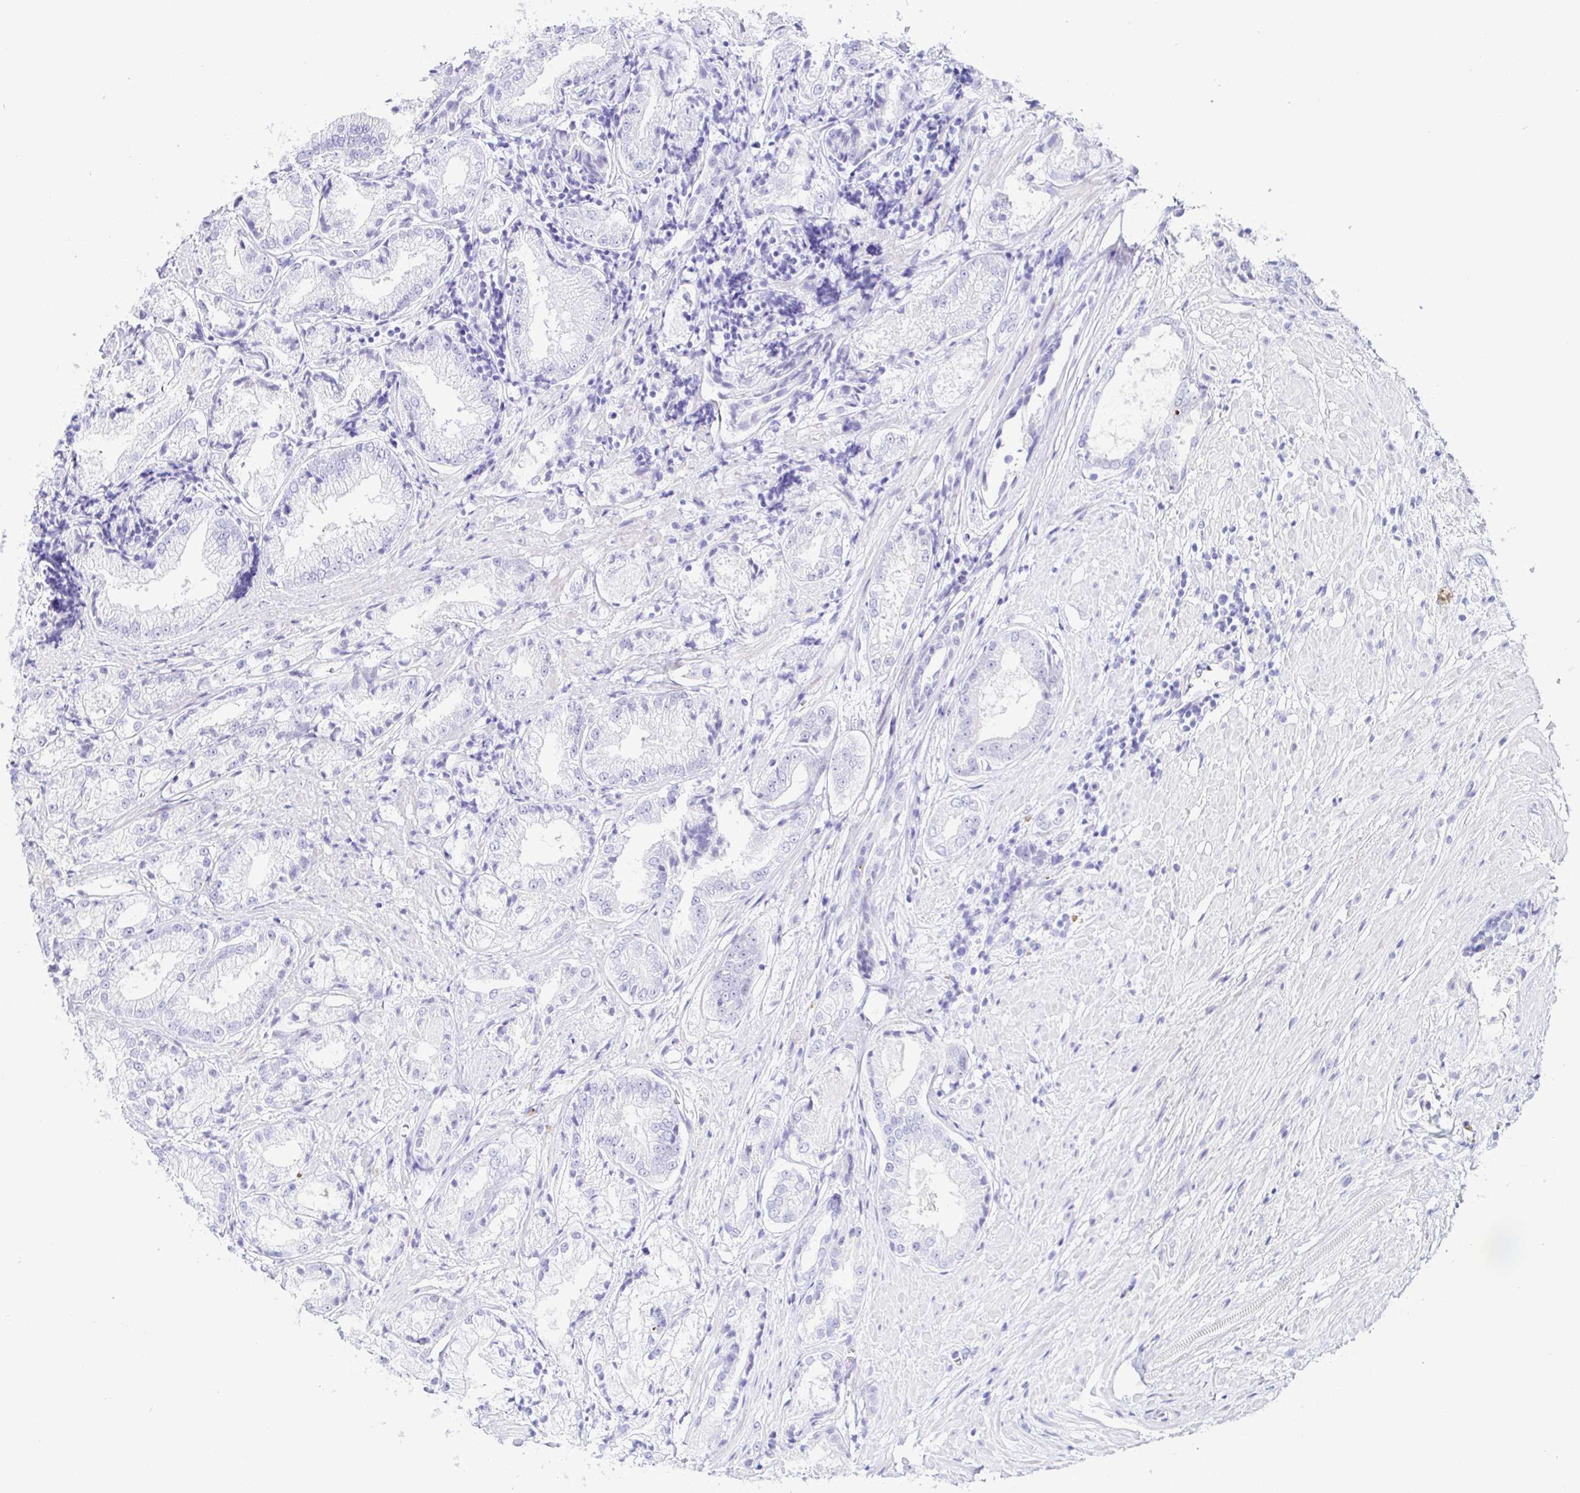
{"staining": {"intensity": "negative", "quantity": "none", "location": "none"}, "tissue": "prostate cancer", "cell_type": "Tumor cells", "image_type": "cancer", "snomed": [{"axis": "morphology", "description": "Adenocarcinoma, High grade"}, {"axis": "topography", "description": "Prostate"}], "caption": "The IHC histopathology image has no significant positivity in tumor cells of prostate cancer (adenocarcinoma (high-grade)) tissue. (DAB immunohistochemistry with hematoxylin counter stain).", "gene": "PINLYP", "patient": {"sex": "male", "age": 61}}